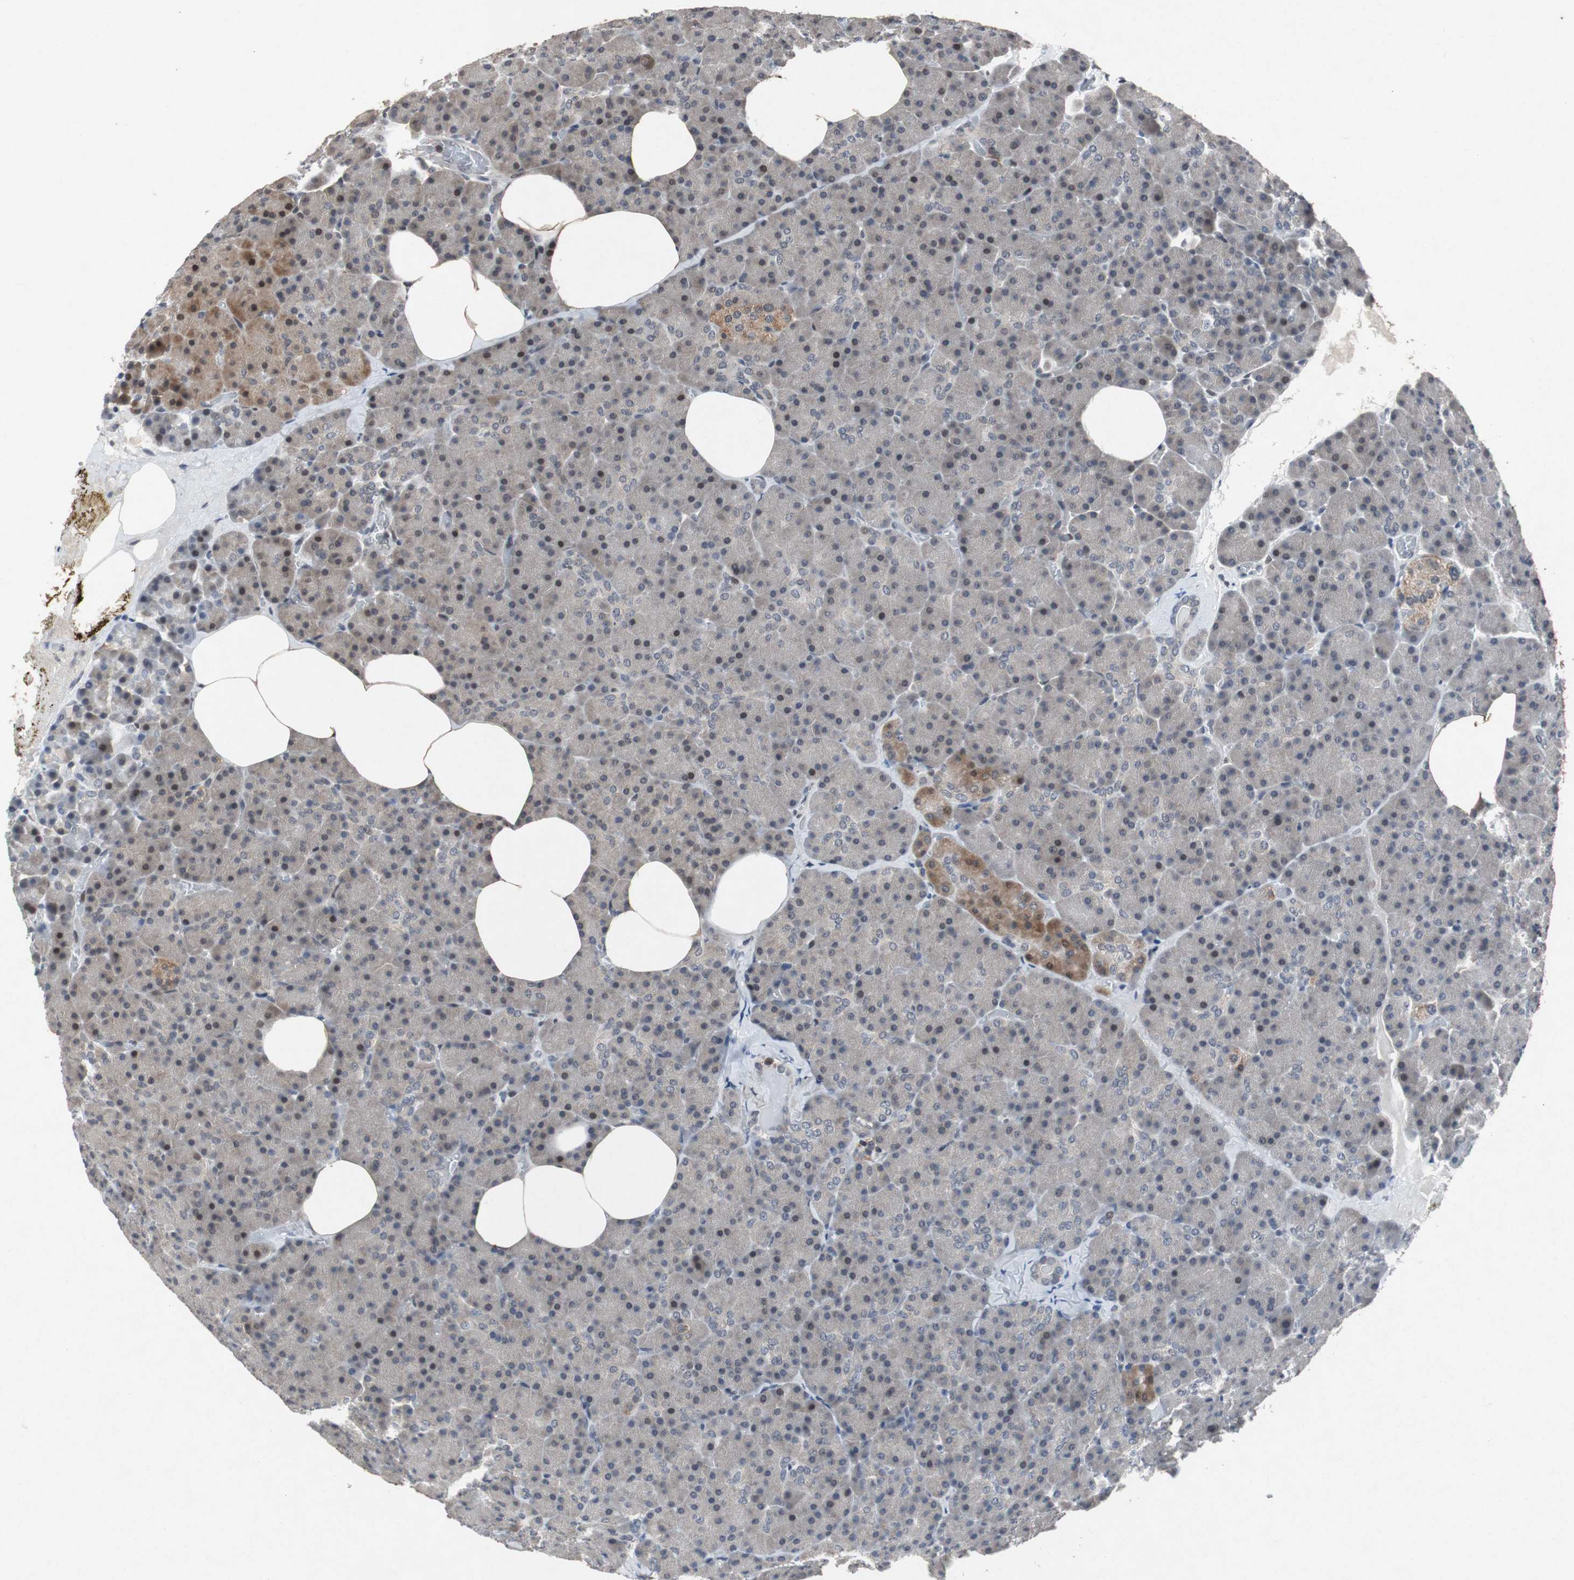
{"staining": {"intensity": "negative", "quantity": "none", "location": "none"}, "tissue": "pancreas", "cell_type": "Exocrine glandular cells", "image_type": "normal", "snomed": [{"axis": "morphology", "description": "Normal tissue, NOS"}, {"axis": "topography", "description": "Pancreas"}], "caption": "Histopathology image shows no protein staining in exocrine glandular cells of unremarkable pancreas. (DAB (3,3'-diaminobenzidine) IHC with hematoxylin counter stain).", "gene": "TP63", "patient": {"sex": "female", "age": 35}}